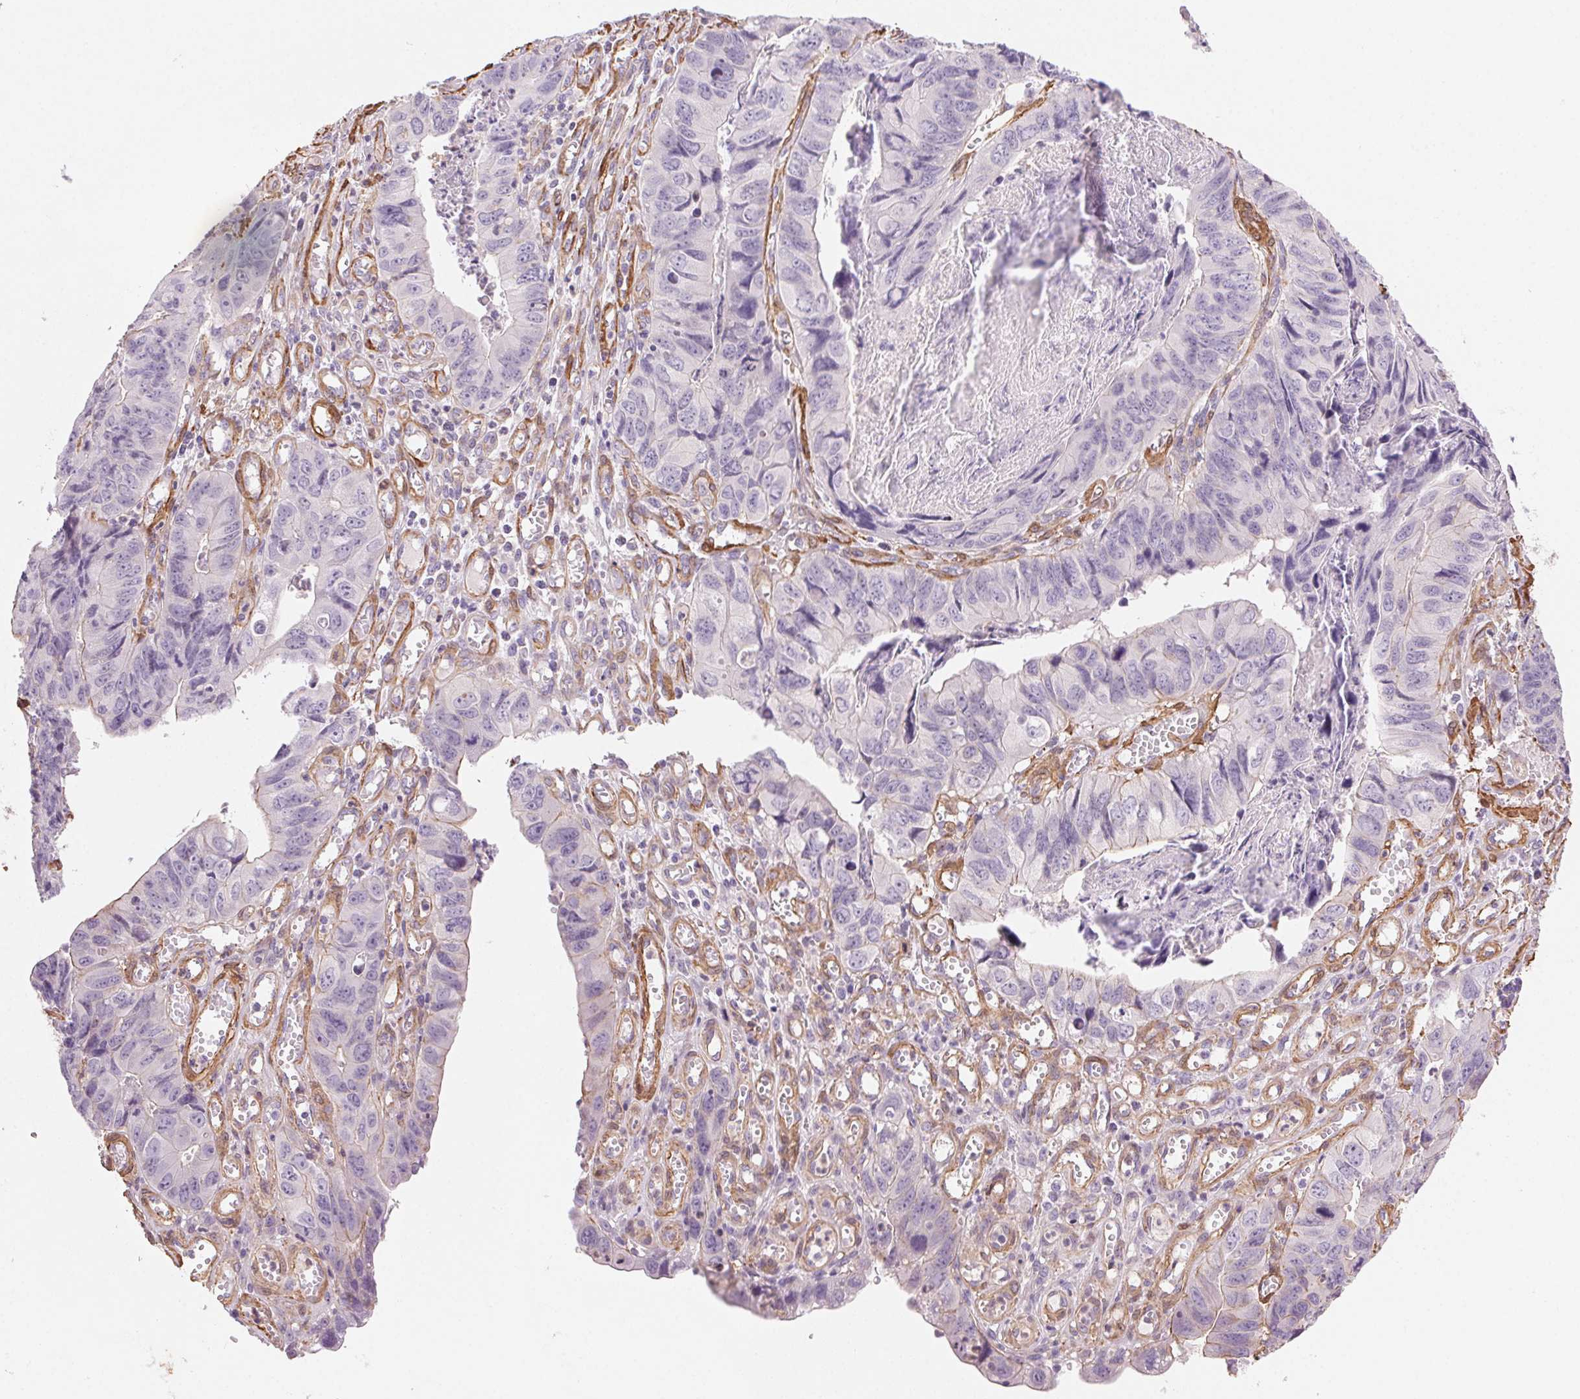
{"staining": {"intensity": "negative", "quantity": "none", "location": "none"}, "tissue": "stomach cancer", "cell_type": "Tumor cells", "image_type": "cancer", "snomed": [{"axis": "morphology", "description": "Adenocarcinoma, NOS"}, {"axis": "topography", "description": "Stomach, lower"}], "caption": "This is an immunohistochemistry (IHC) image of human stomach cancer. There is no staining in tumor cells.", "gene": "GPX8", "patient": {"sex": "male", "age": 77}}